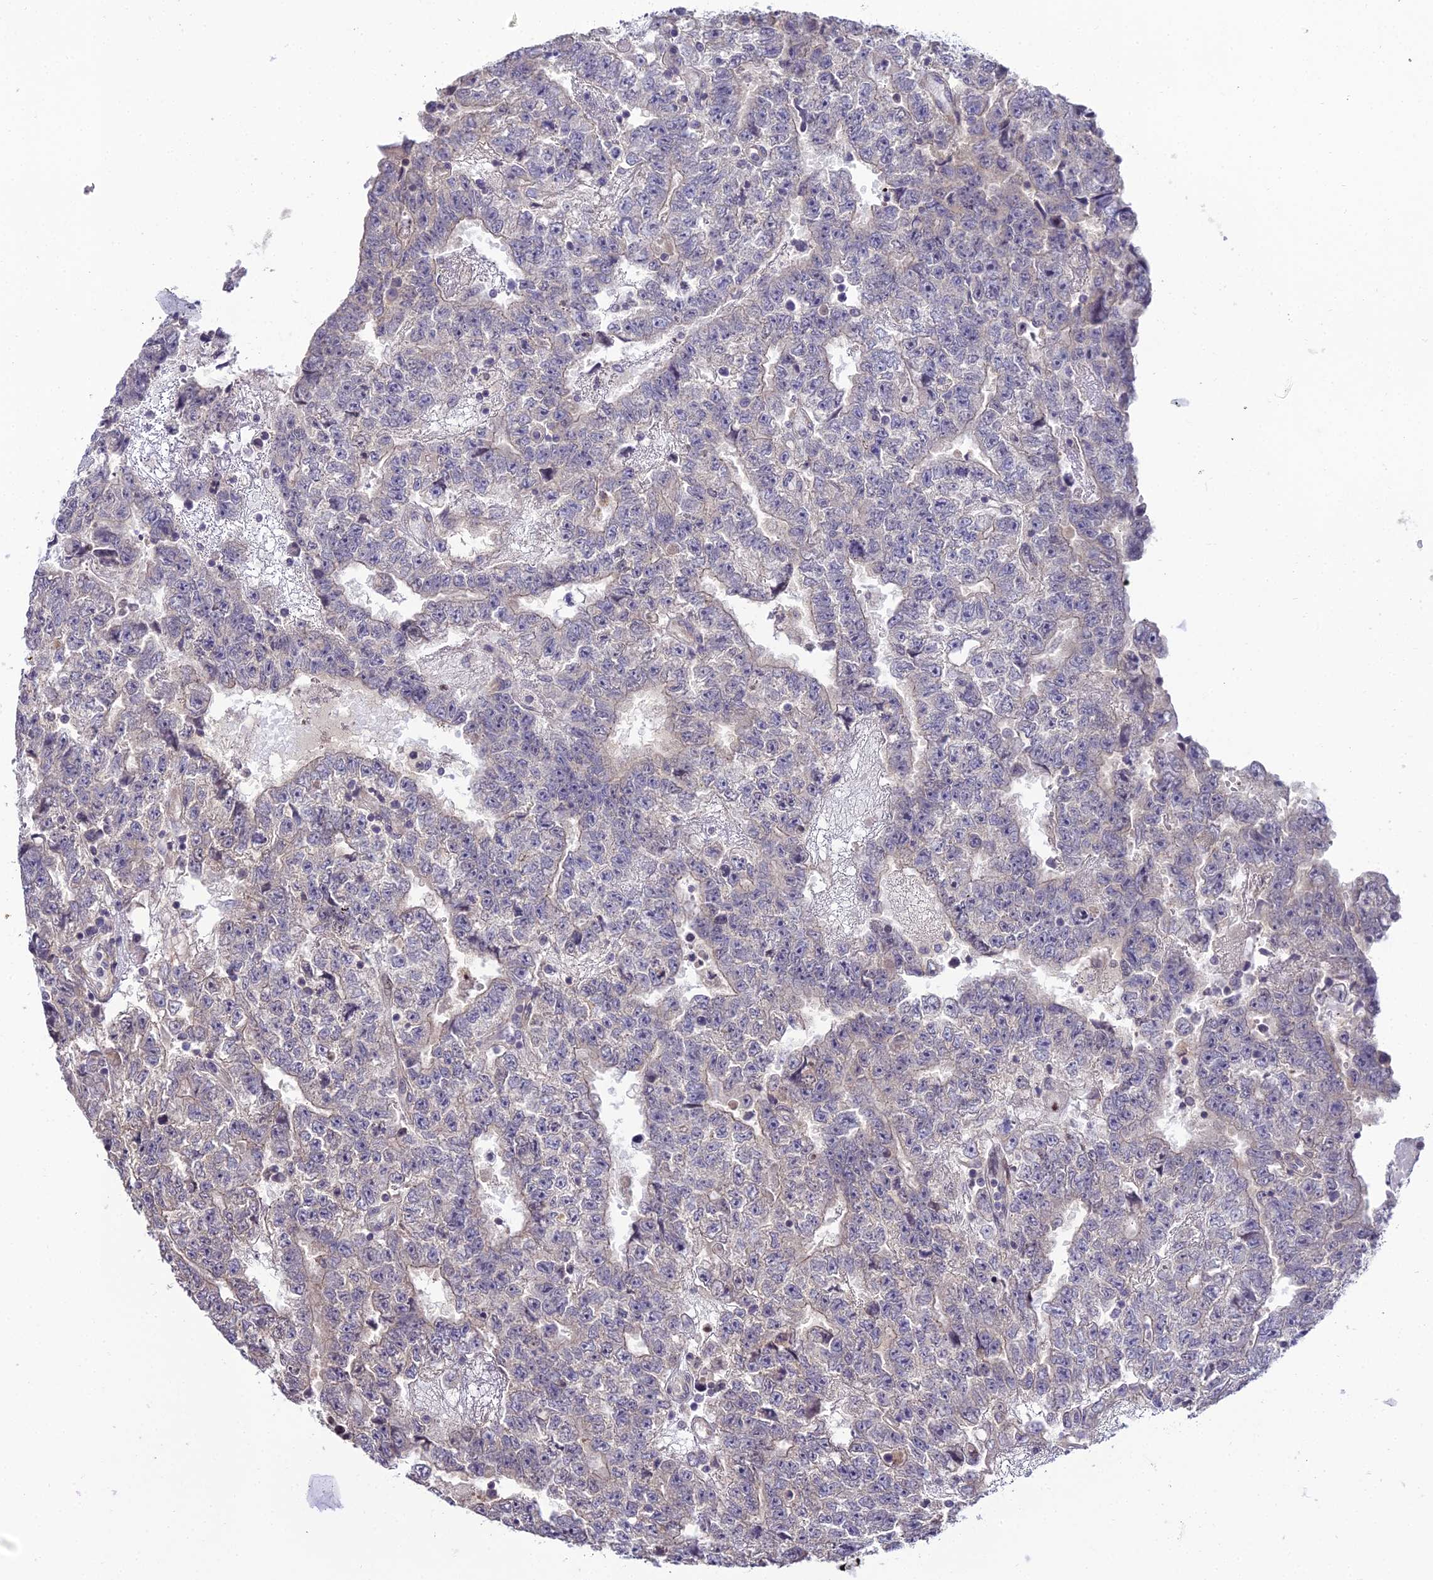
{"staining": {"intensity": "weak", "quantity": "<25%", "location": "cytoplasmic/membranous"}, "tissue": "testis cancer", "cell_type": "Tumor cells", "image_type": "cancer", "snomed": [{"axis": "morphology", "description": "Carcinoma, Embryonal, NOS"}, {"axis": "topography", "description": "Testis"}], "caption": "Human testis cancer stained for a protein using IHC exhibits no staining in tumor cells.", "gene": "ZNF707", "patient": {"sex": "male", "age": 25}}